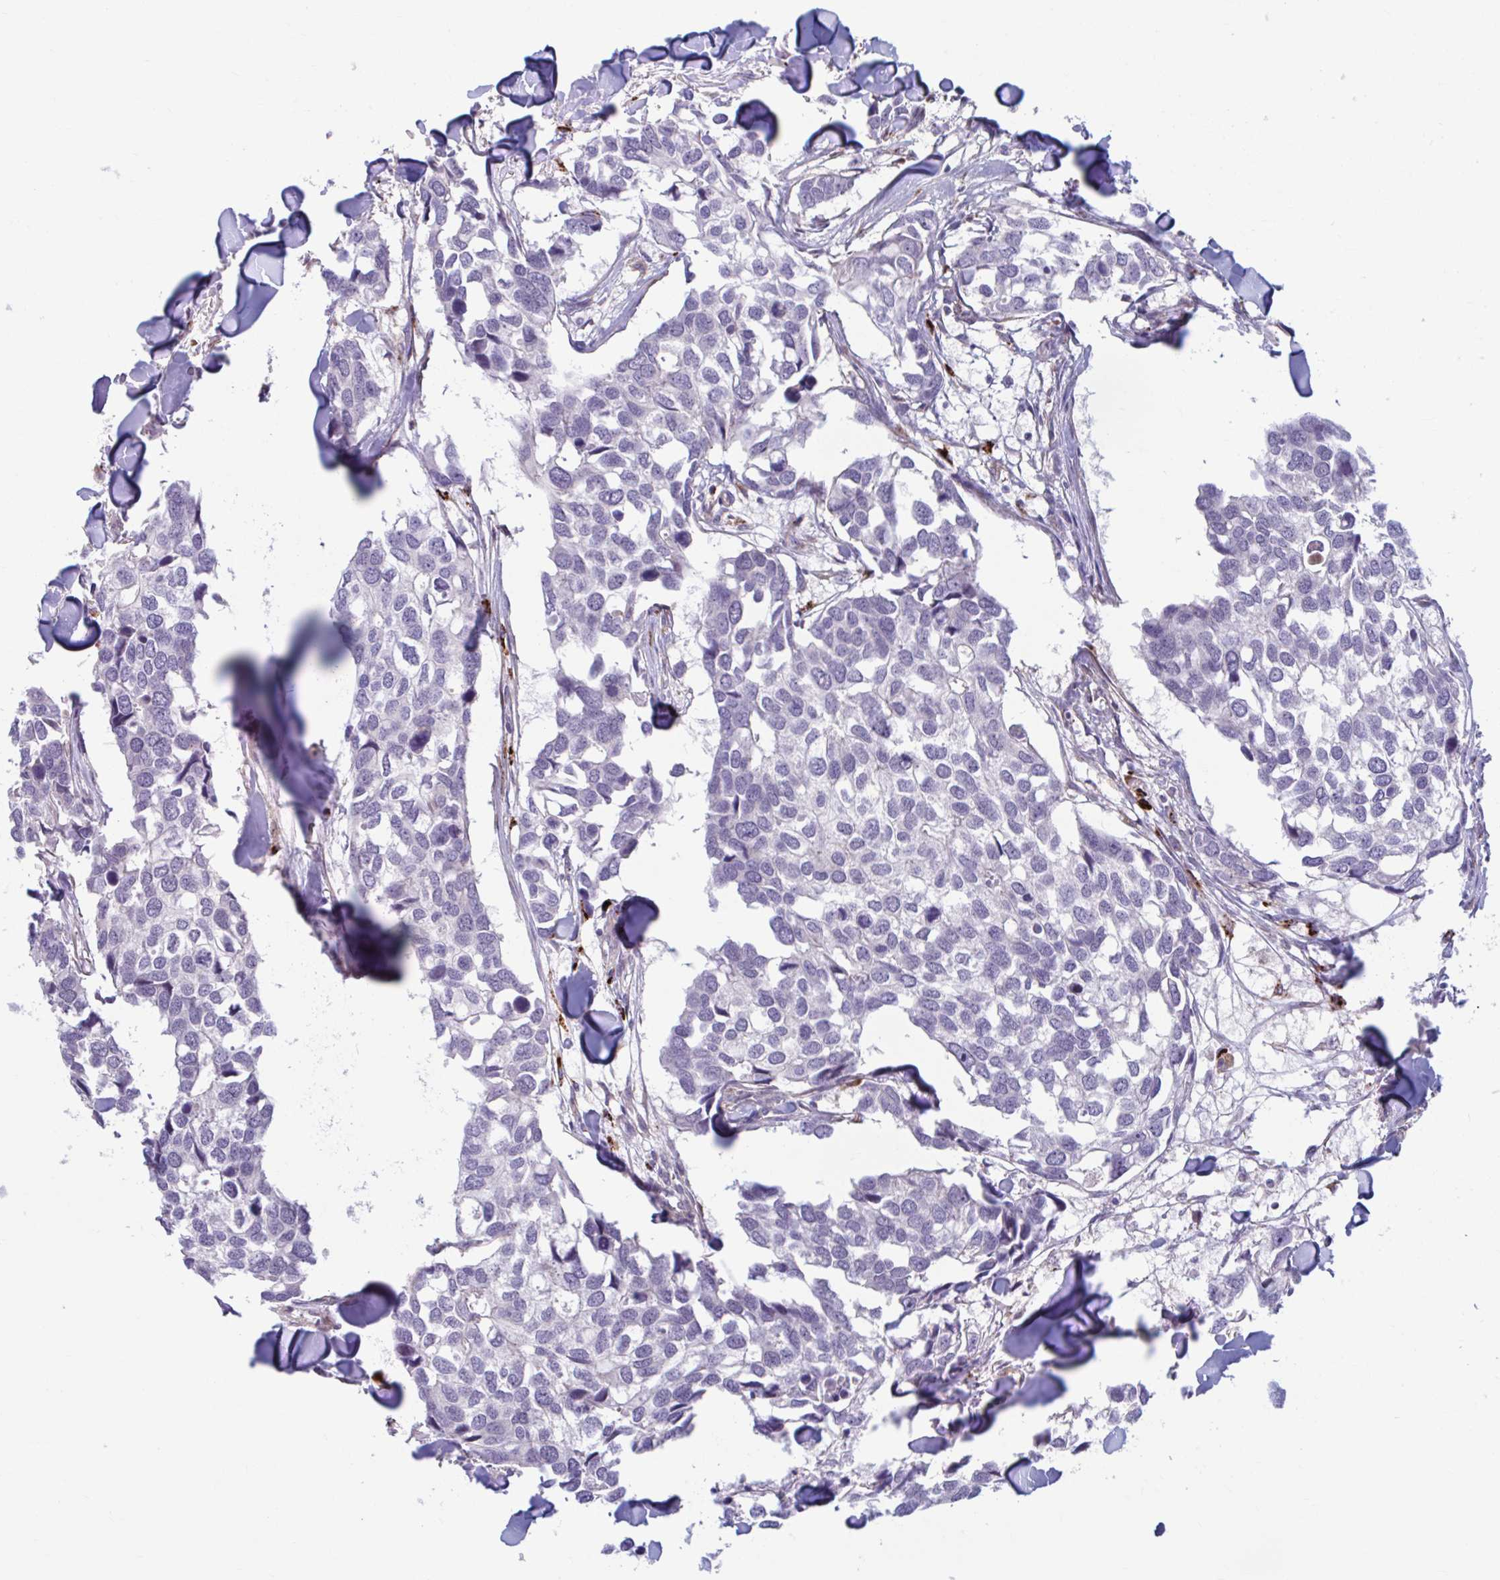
{"staining": {"intensity": "negative", "quantity": "none", "location": "none"}, "tissue": "breast cancer", "cell_type": "Tumor cells", "image_type": "cancer", "snomed": [{"axis": "morphology", "description": "Duct carcinoma"}, {"axis": "topography", "description": "Breast"}], "caption": "Breast cancer stained for a protein using immunohistochemistry (IHC) exhibits no positivity tumor cells.", "gene": "ADAT3", "patient": {"sex": "female", "age": 83}}